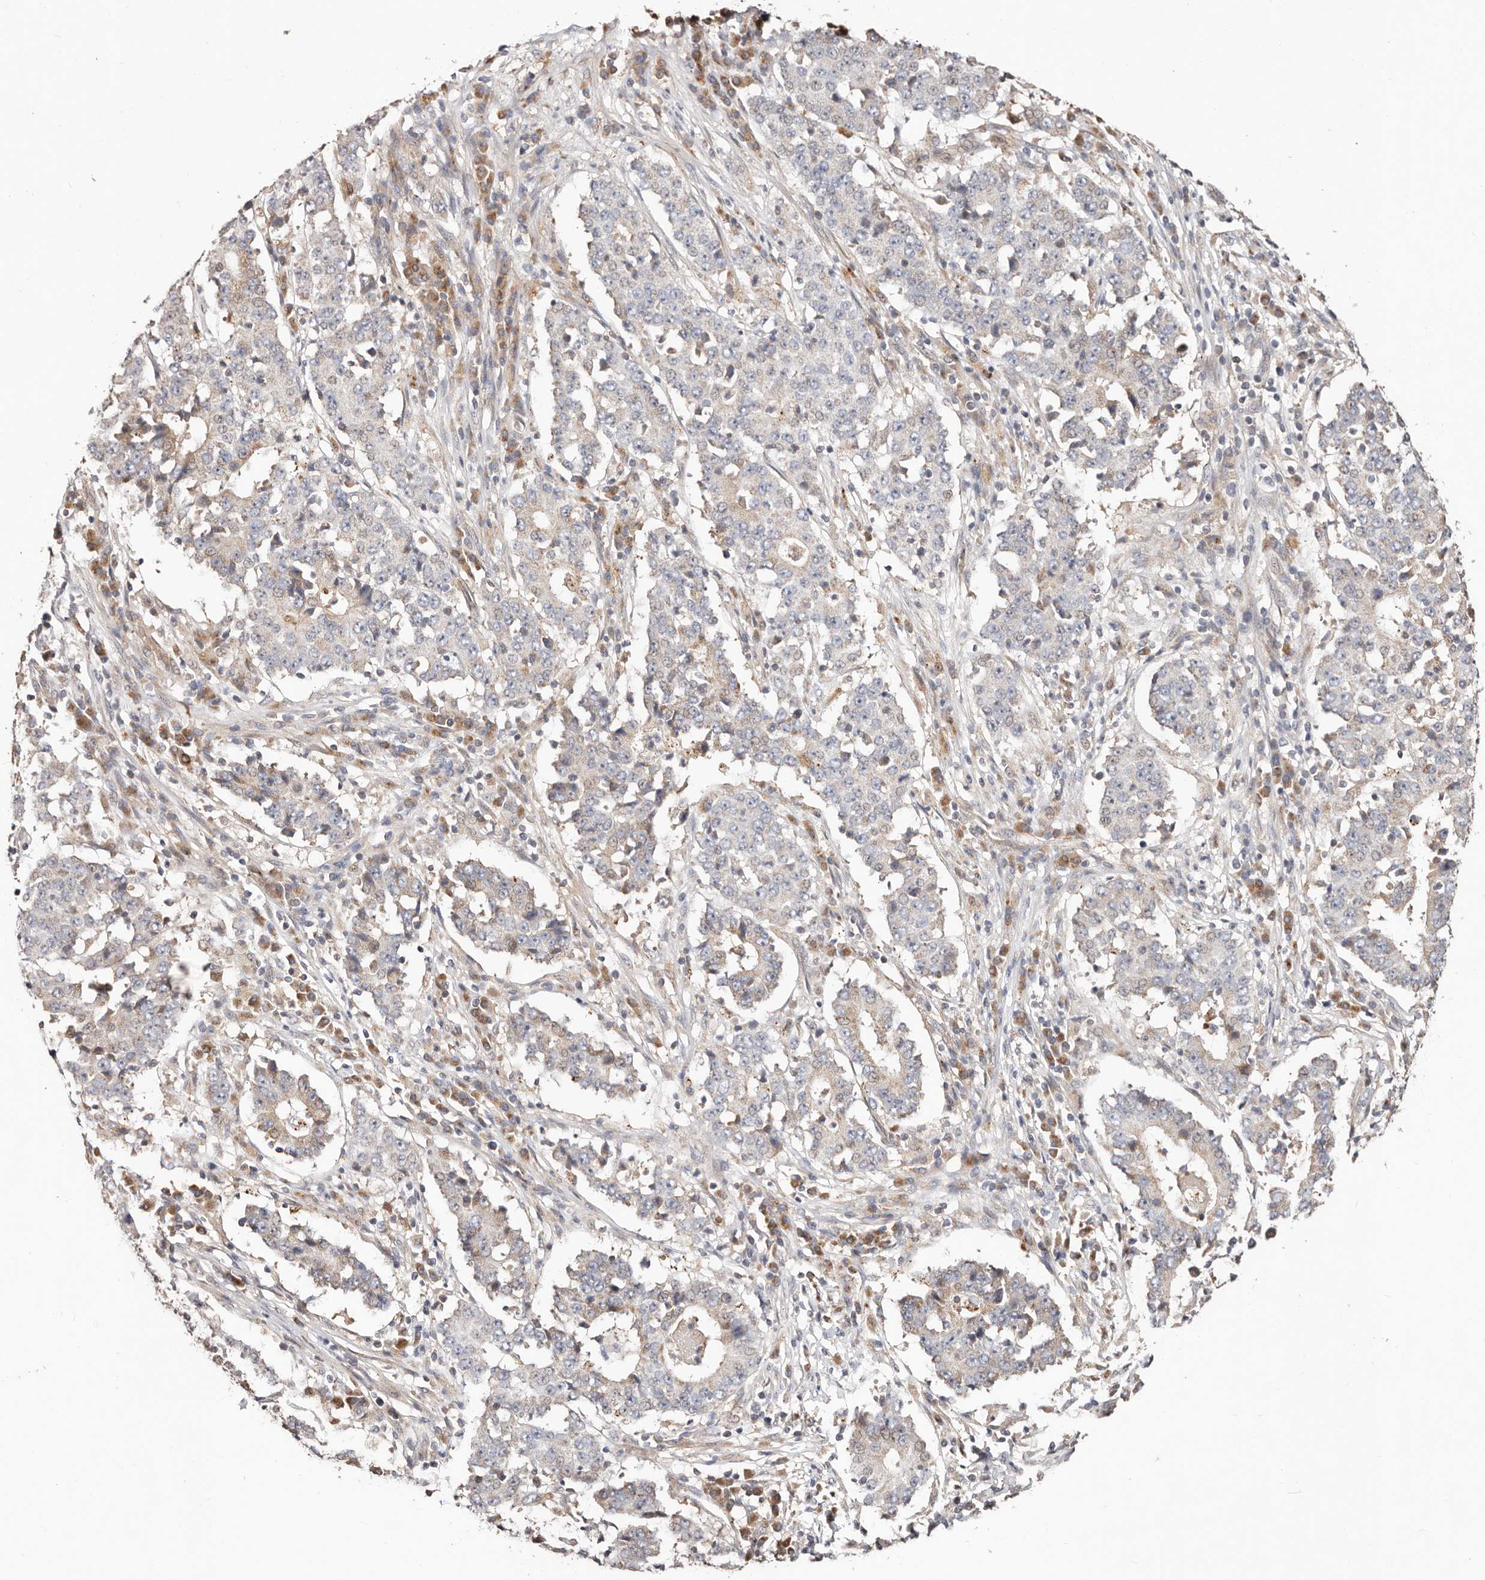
{"staining": {"intensity": "weak", "quantity": "<25%", "location": "cytoplasmic/membranous"}, "tissue": "stomach cancer", "cell_type": "Tumor cells", "image_type": "cancer", "snomed": [{"axis": "morphology", "description": "Adenocarcinoma, NOS"}, {"axis": "topography", "description": "Stomach"}], "caption": "This is an immunohistochemistry (IHC) image of stomach adenocarcinoma. There is no expression in tumor cells.", "gene": "USP33", "patient": {"sex": "male", "age": 59}}